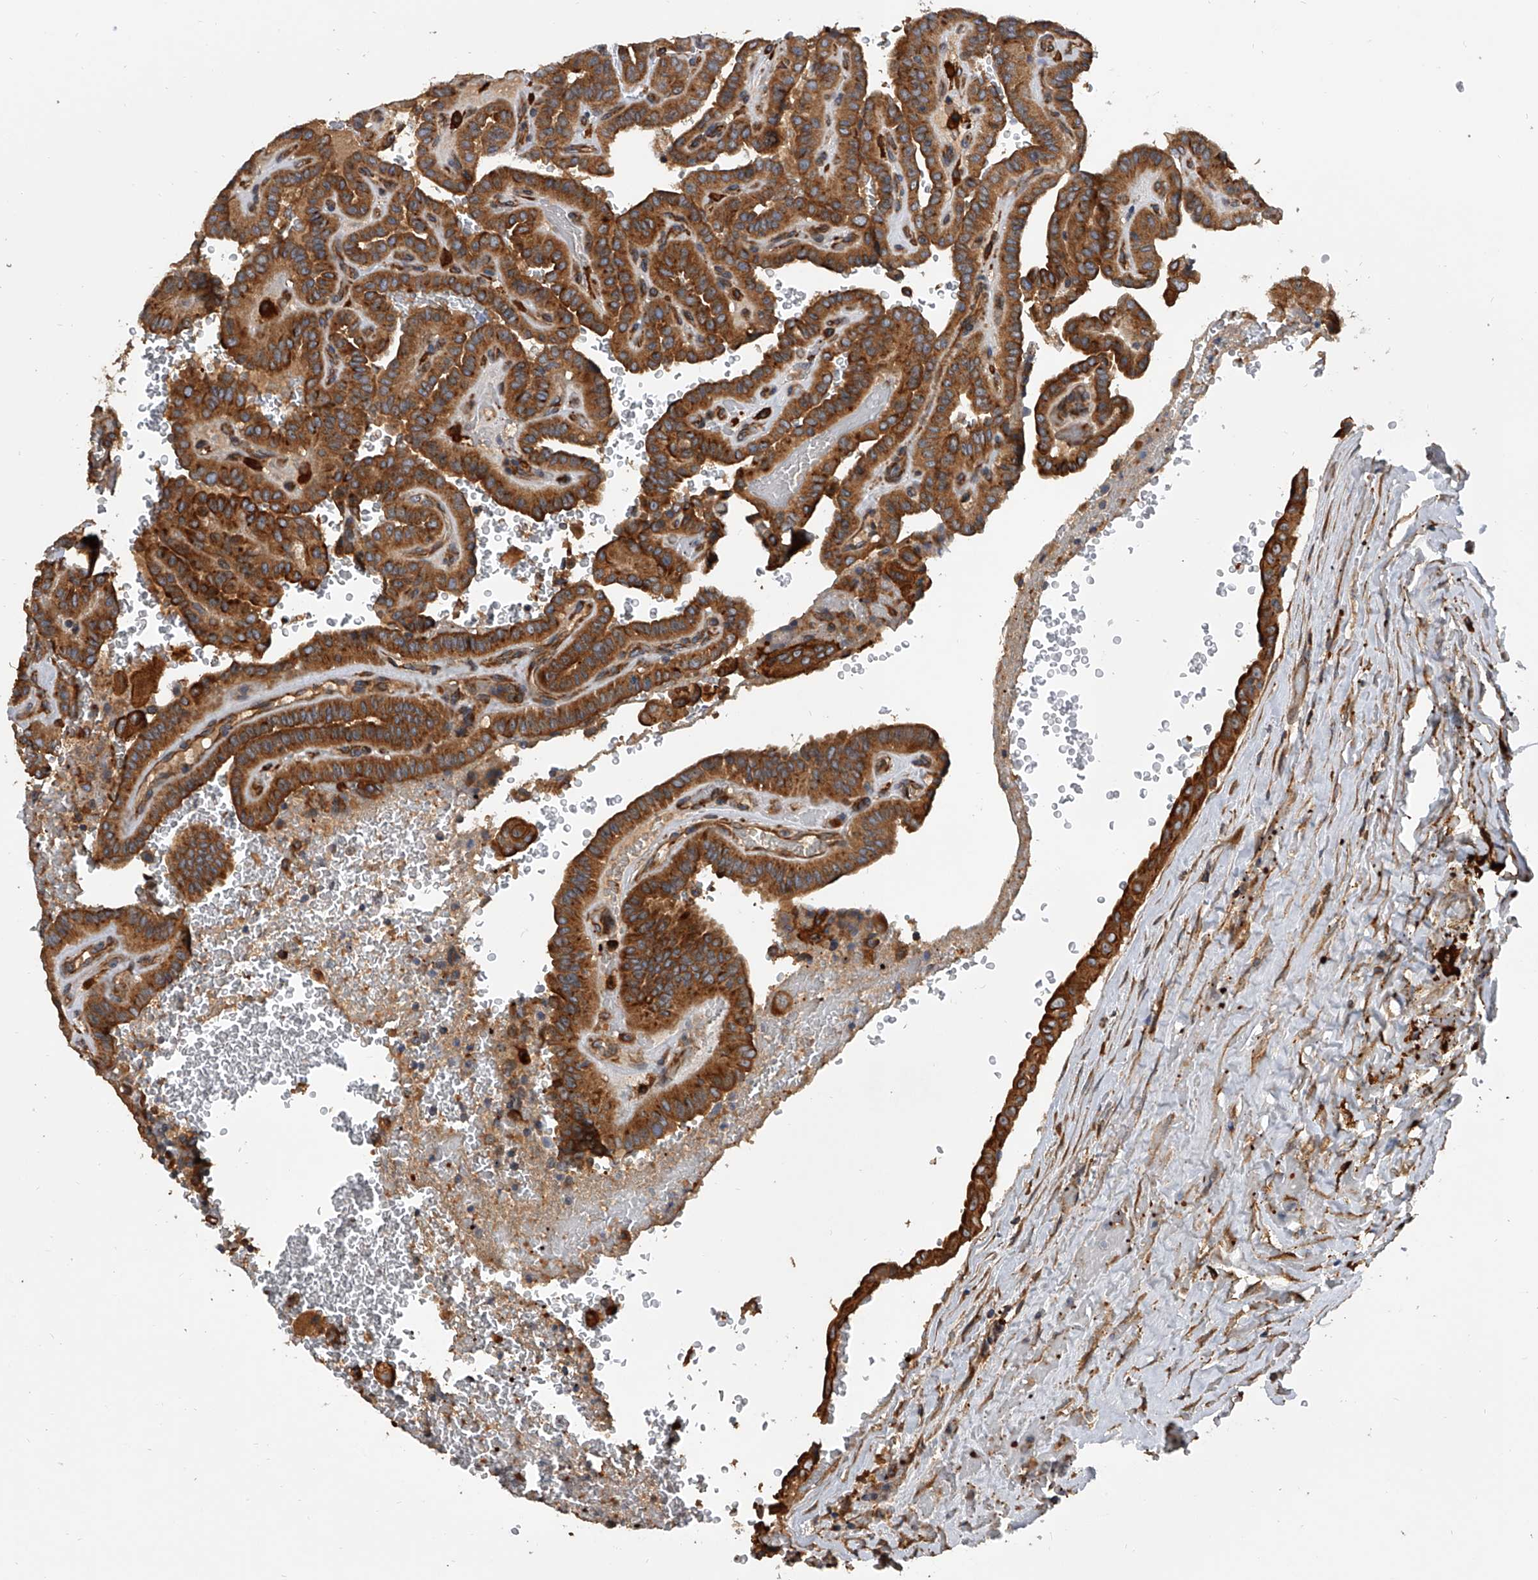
{"staining": {"intensity": "moderate", "quantity": ">75%", "location": "cytoplasmic/membranous"}, "tissue": "thyroid cancer", "cell_type": "Tumor cells", "image_type": "cancer", "snomed": [{"axis": "morphology", "description": "Papillary adenocarcinoma, NOS"}, {"axis": "topography", "description": "Thyroid gland"}], "caption": "IHC micrograph of neoplastic tissue: thyroid papillary adenocarcinoma stained using IHC displays medium levels of moderate protein expression localized specifically in the cytoplasmic/membranous of tumor cells, appearing as a cytoplasmic/membranous brown color.", "gene": "EXOC4", "patient": {"sex": "male", "age": 77}}